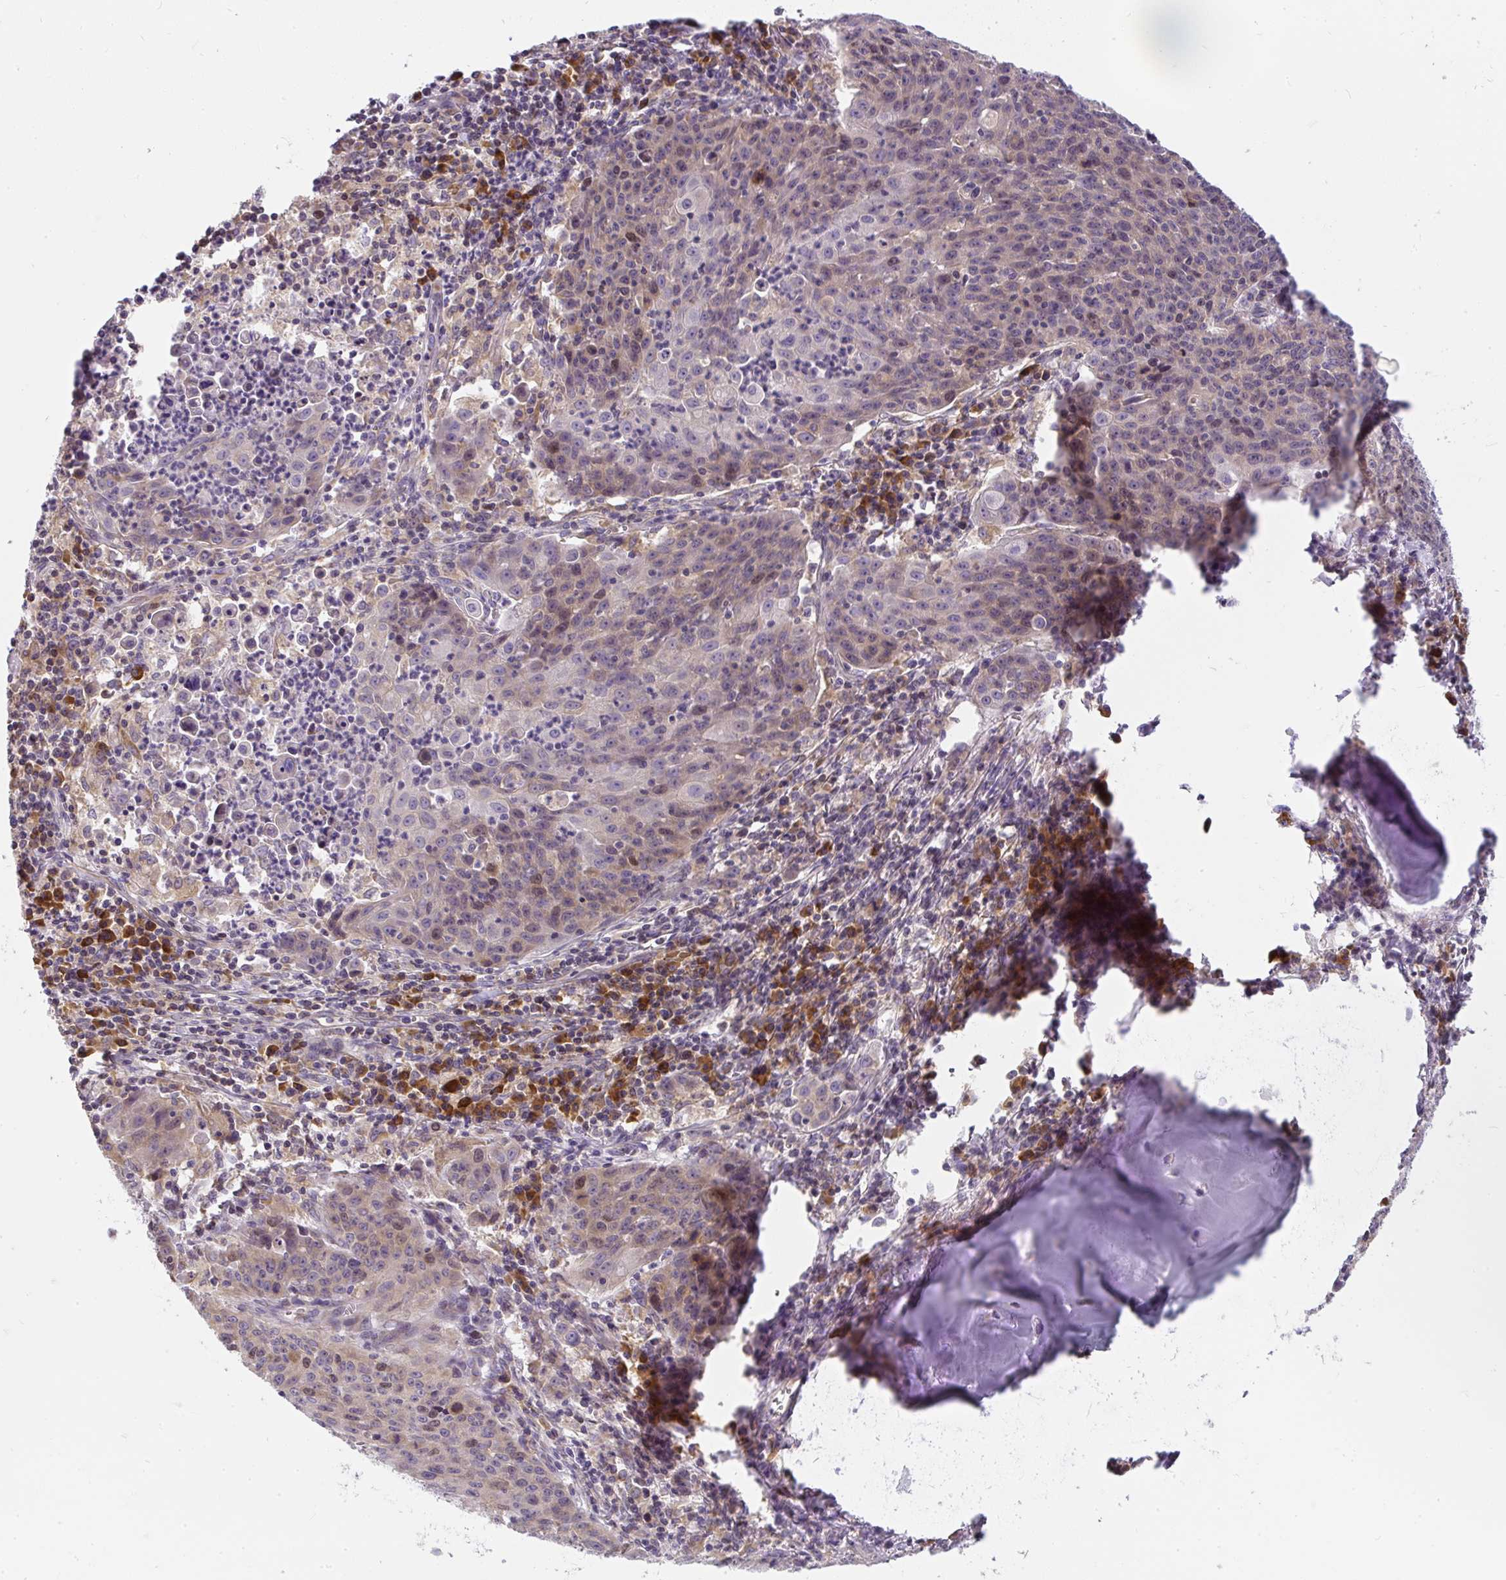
{"staining": {"intensity": "weak", "quantity": "<25%", "location": "cytoplasmic/membranous"}, "tissue": "lung cancer", "cell_type": "Tumor cells", "image_type": "cancer", "snomed": [{"axis": "morphology", "description": "Squamous cell carcinoma, NOS"}, {"axis": "morphology", "description": "Squamous cell carcinoma, metastatic, NOS"}, {"axis": "topography", "description": "Bronchus"}, {"axis": "topography", "description": "Lung"}], "caption": "Lung squamous cell carcinoma was stained to show a protein in brown. There is no significant expression in tumor cells. (DAB IHC visualized using brightfield microscopy, high magnification).", "gene": "CYP20A1", "patient": {"sex": "male", "age": 62}}